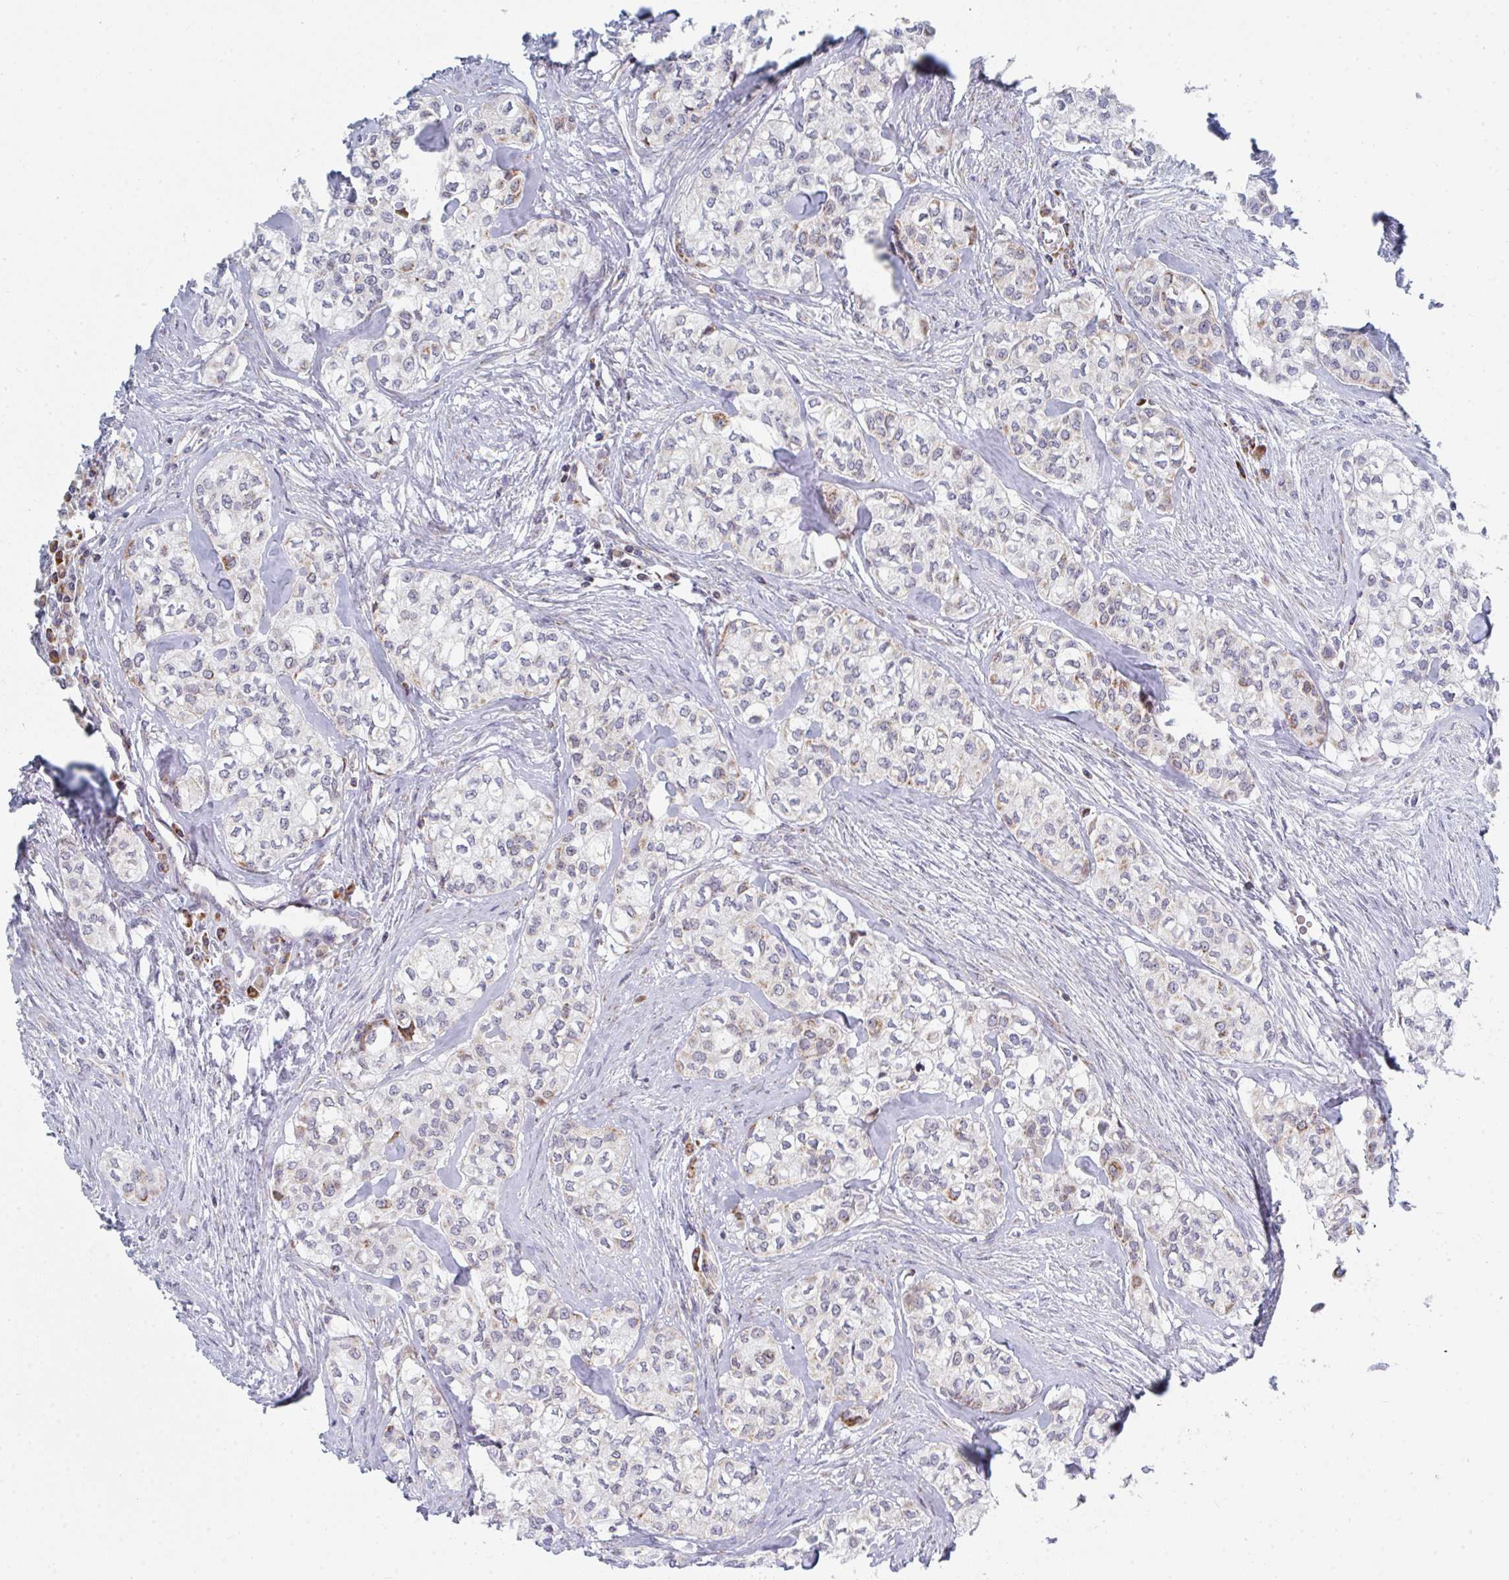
{"staining": {"intensity": "negative", "quantity": "none", "location": "none"}, "tissue": "head and neck cancer", "cell_type": "Tumor cells", "image_type": "cancer", "snomed": [{"axis": "morphology", "description": "Adenocarcinoma, NOS"}, {"axis": "topography", "description": "Head-Neck"}], "caption": "A histopathology image of human adenocarcinoma (head and neck) is negative for staining in tumor cells.", "gene": "PRKCH", "patient": {"sex": "male", "age": 81}}